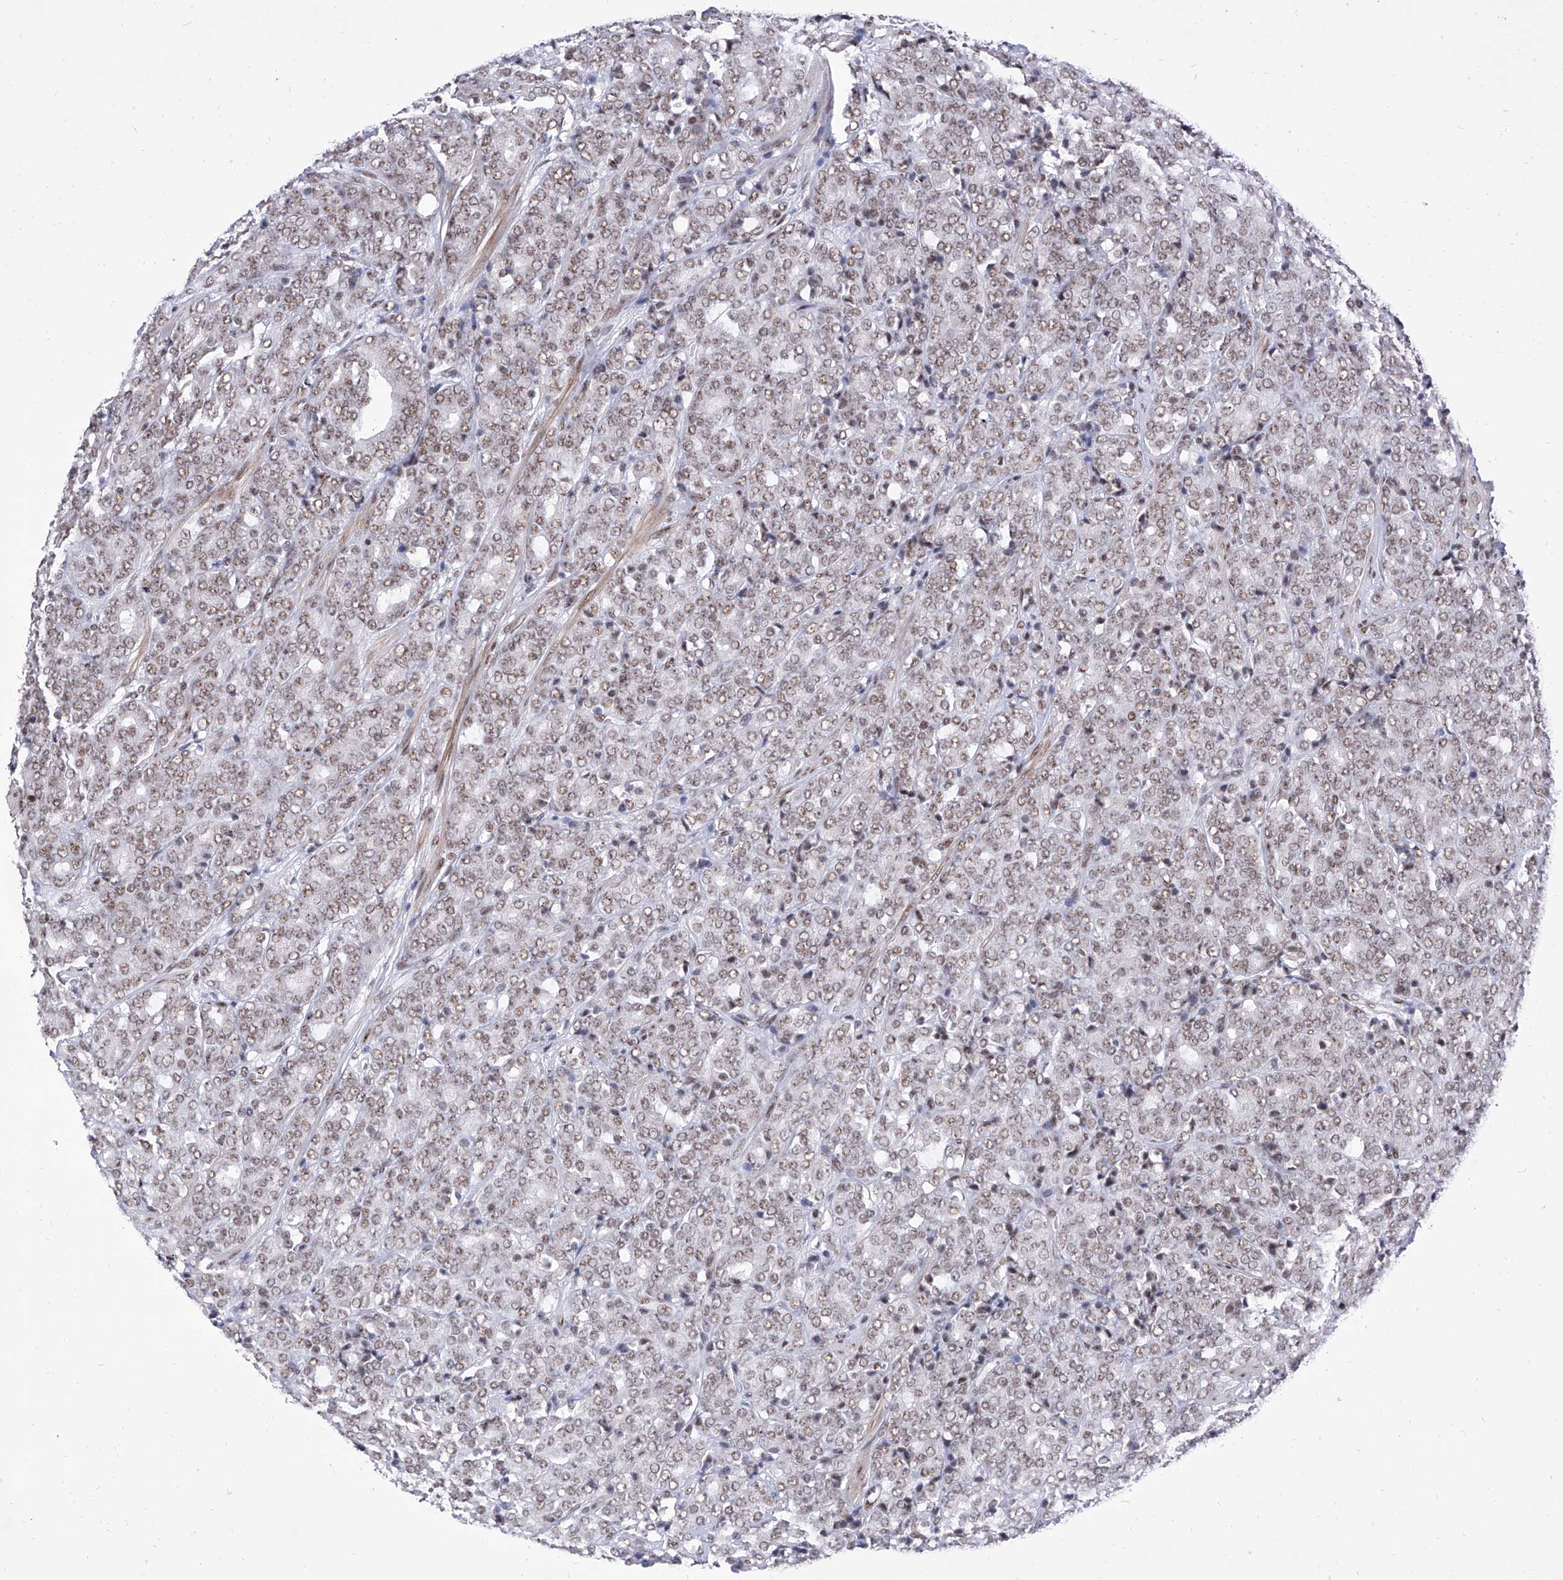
{"staining": {"intensity": "weak", "quantity": ">75%", "location": "nuclear"}, "tissue": "prostate cancer", "cell_type": "Tumor cells", "image_type": "cancer", "snomed": [{"axis": "morphology", "description": "Adenocarcinoma, High grade"}, {"axis": "topography", "description": "Prostate"}], "caption": "Human prostate cancer (high-grade adenocarcinoma) stained for a protein (brown) exhibits weak nuclear positive positivity in approximately >75% of tumor cells.", "gene": "ATN1", "patient": {"sex": "male", "age": 62}}